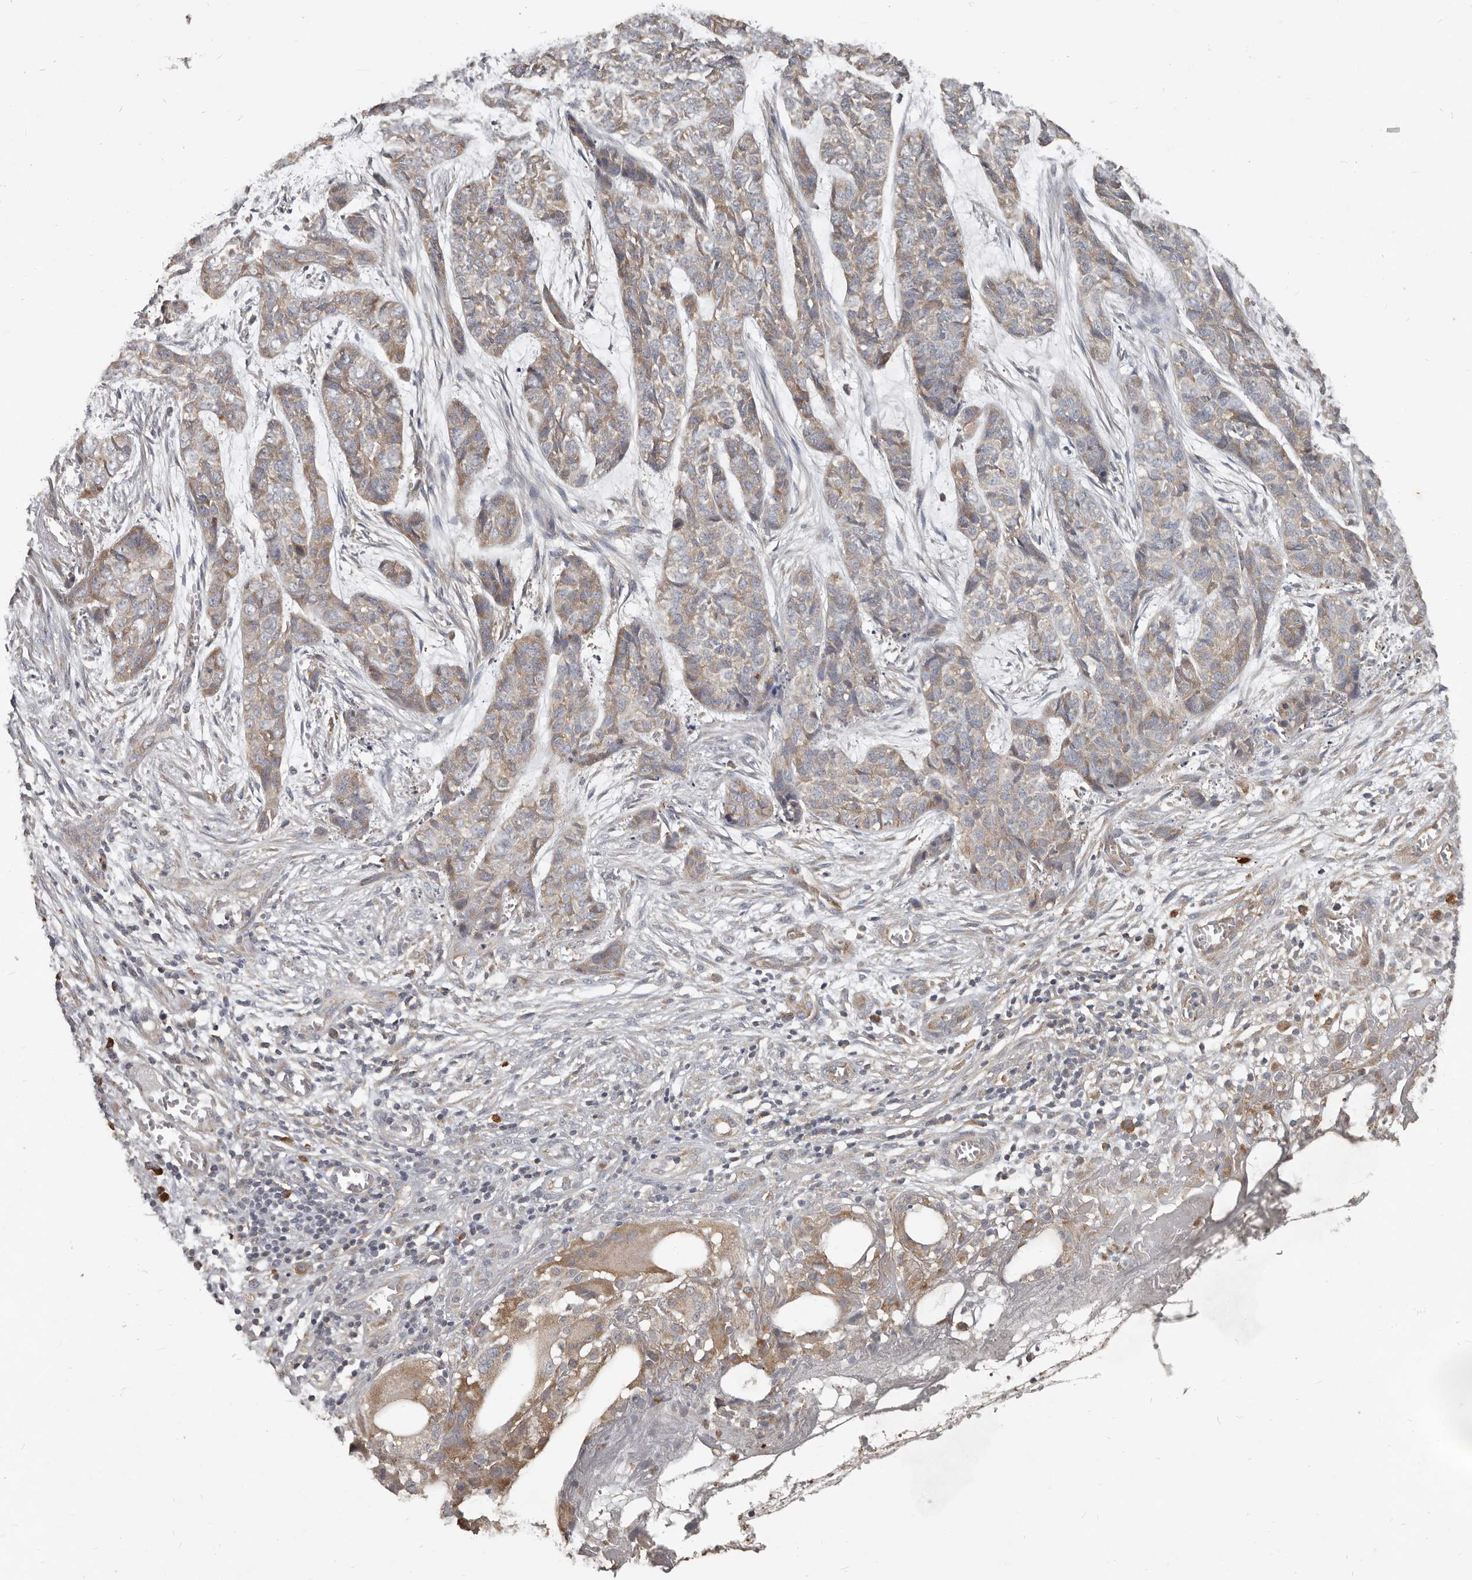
{"staining": {"intensity": "moderate", "quantity": "25%-75%", "location": "cytoplasmic/membranous"}, "tissue": "skin cancer", "cell_type": "Tumor cells", "image_type": "cancer", "snomed": [{"axis": "morphology", "description": "Basal cell carcinoma"}, {"axis": "topography", "description": "Skin"}], "caption": "Protein staining by IHC exhibits moderate cytoplasmic/membranous positivity in about 25%-75% of tumor cells in skin cancer (basal cell carcinoma).", "gene": "AKNAD1", "patient": {"sex": "female", "age": 64}}